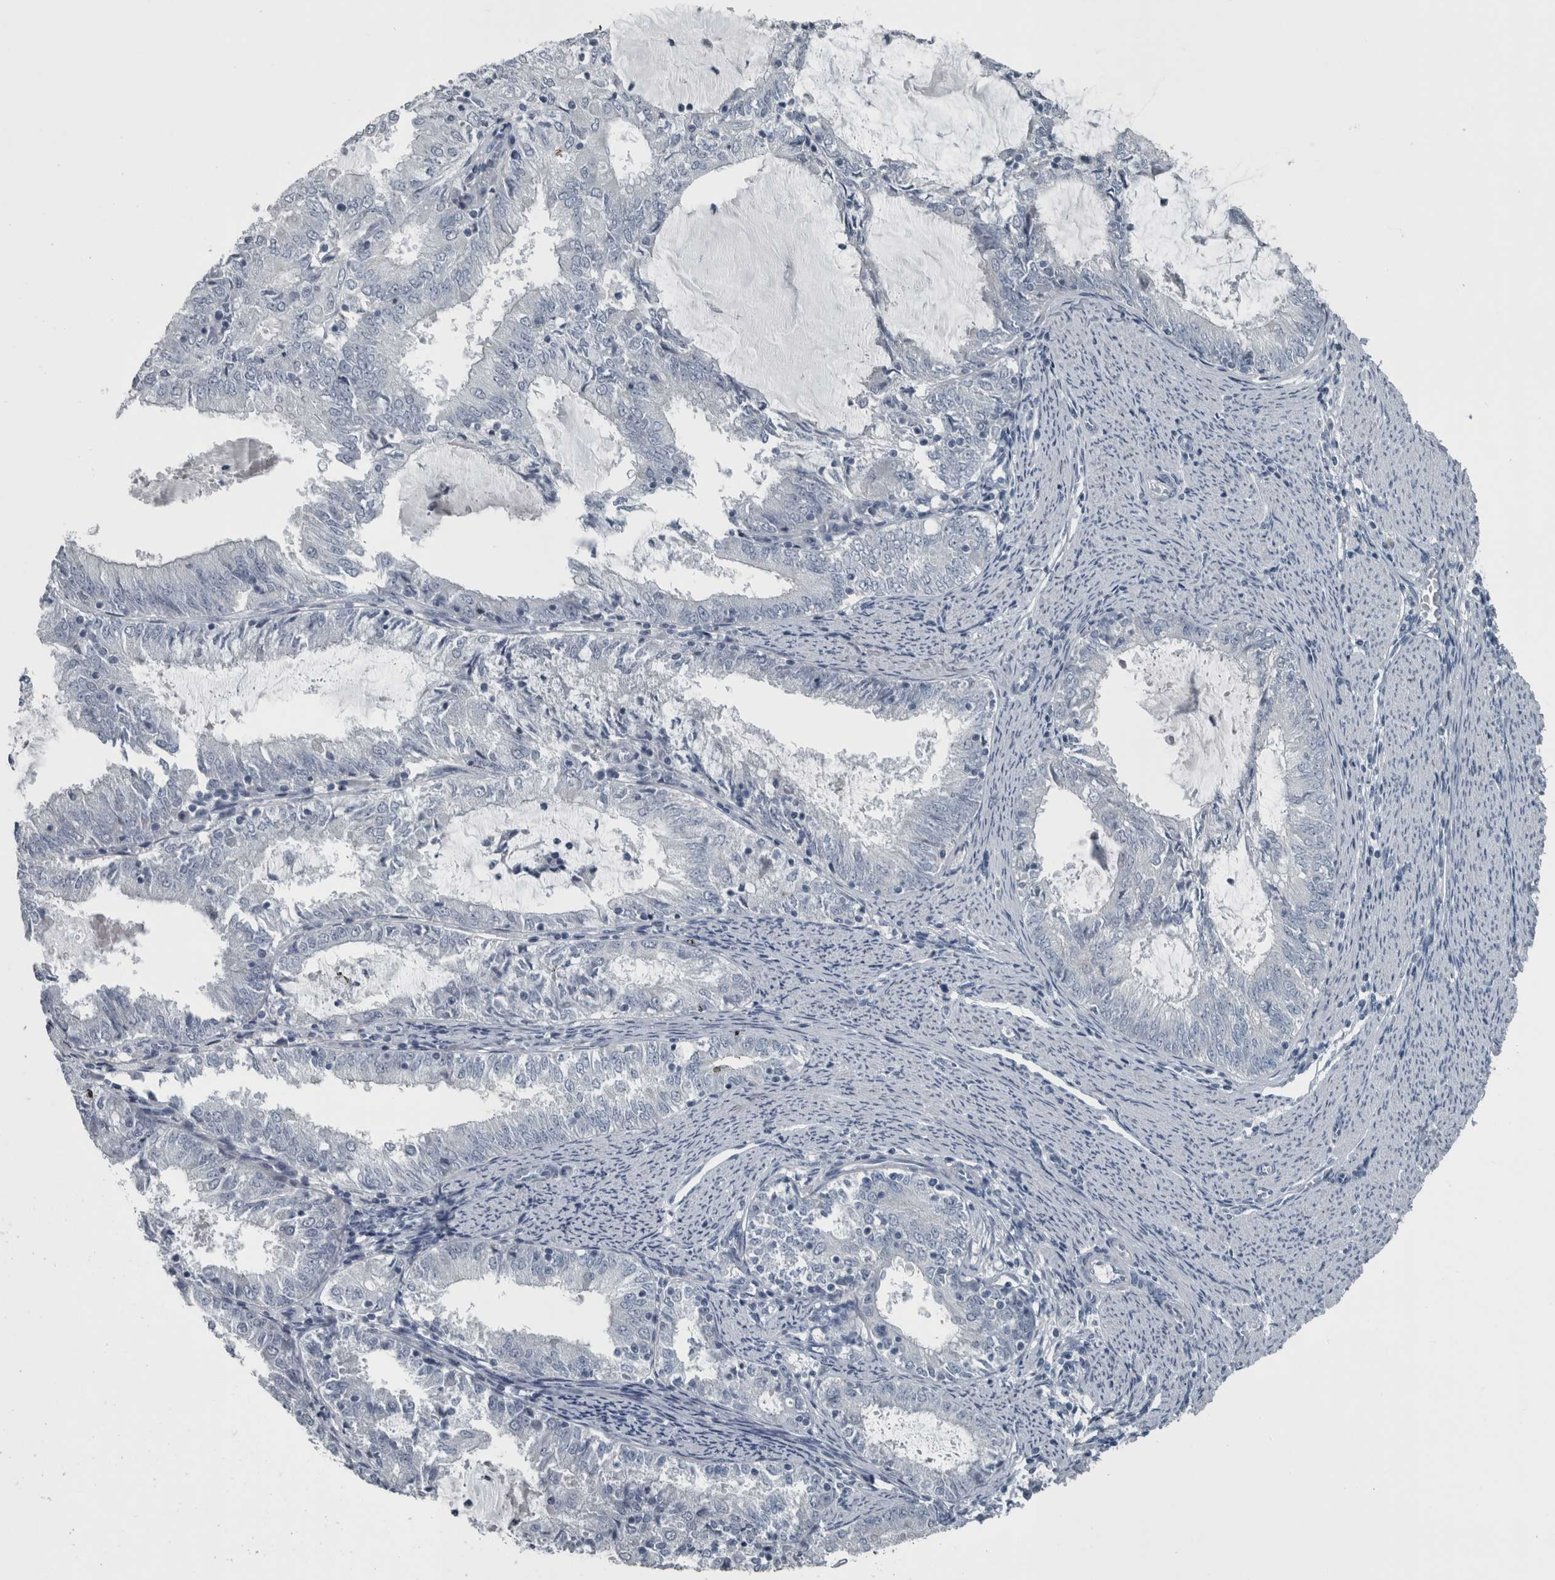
{"staining": {"intensity": "negative", "quantity": "none", "location": "none"}, "tissue": "endometrial cancer", "cell_type": "Tumor cells", "image_type": "cancer", "snomed": [{"axis": "morphology", "description": "Adenocarcinoma, NOS"}, {"axis": "topography", "description": "Endometrium"}], "caption": "Human endometrial cancer stained for a protein using IHC displays no staining in tumor cells.", "gene": "KRT20", "patient": {"sex": "female", "age": 57}}